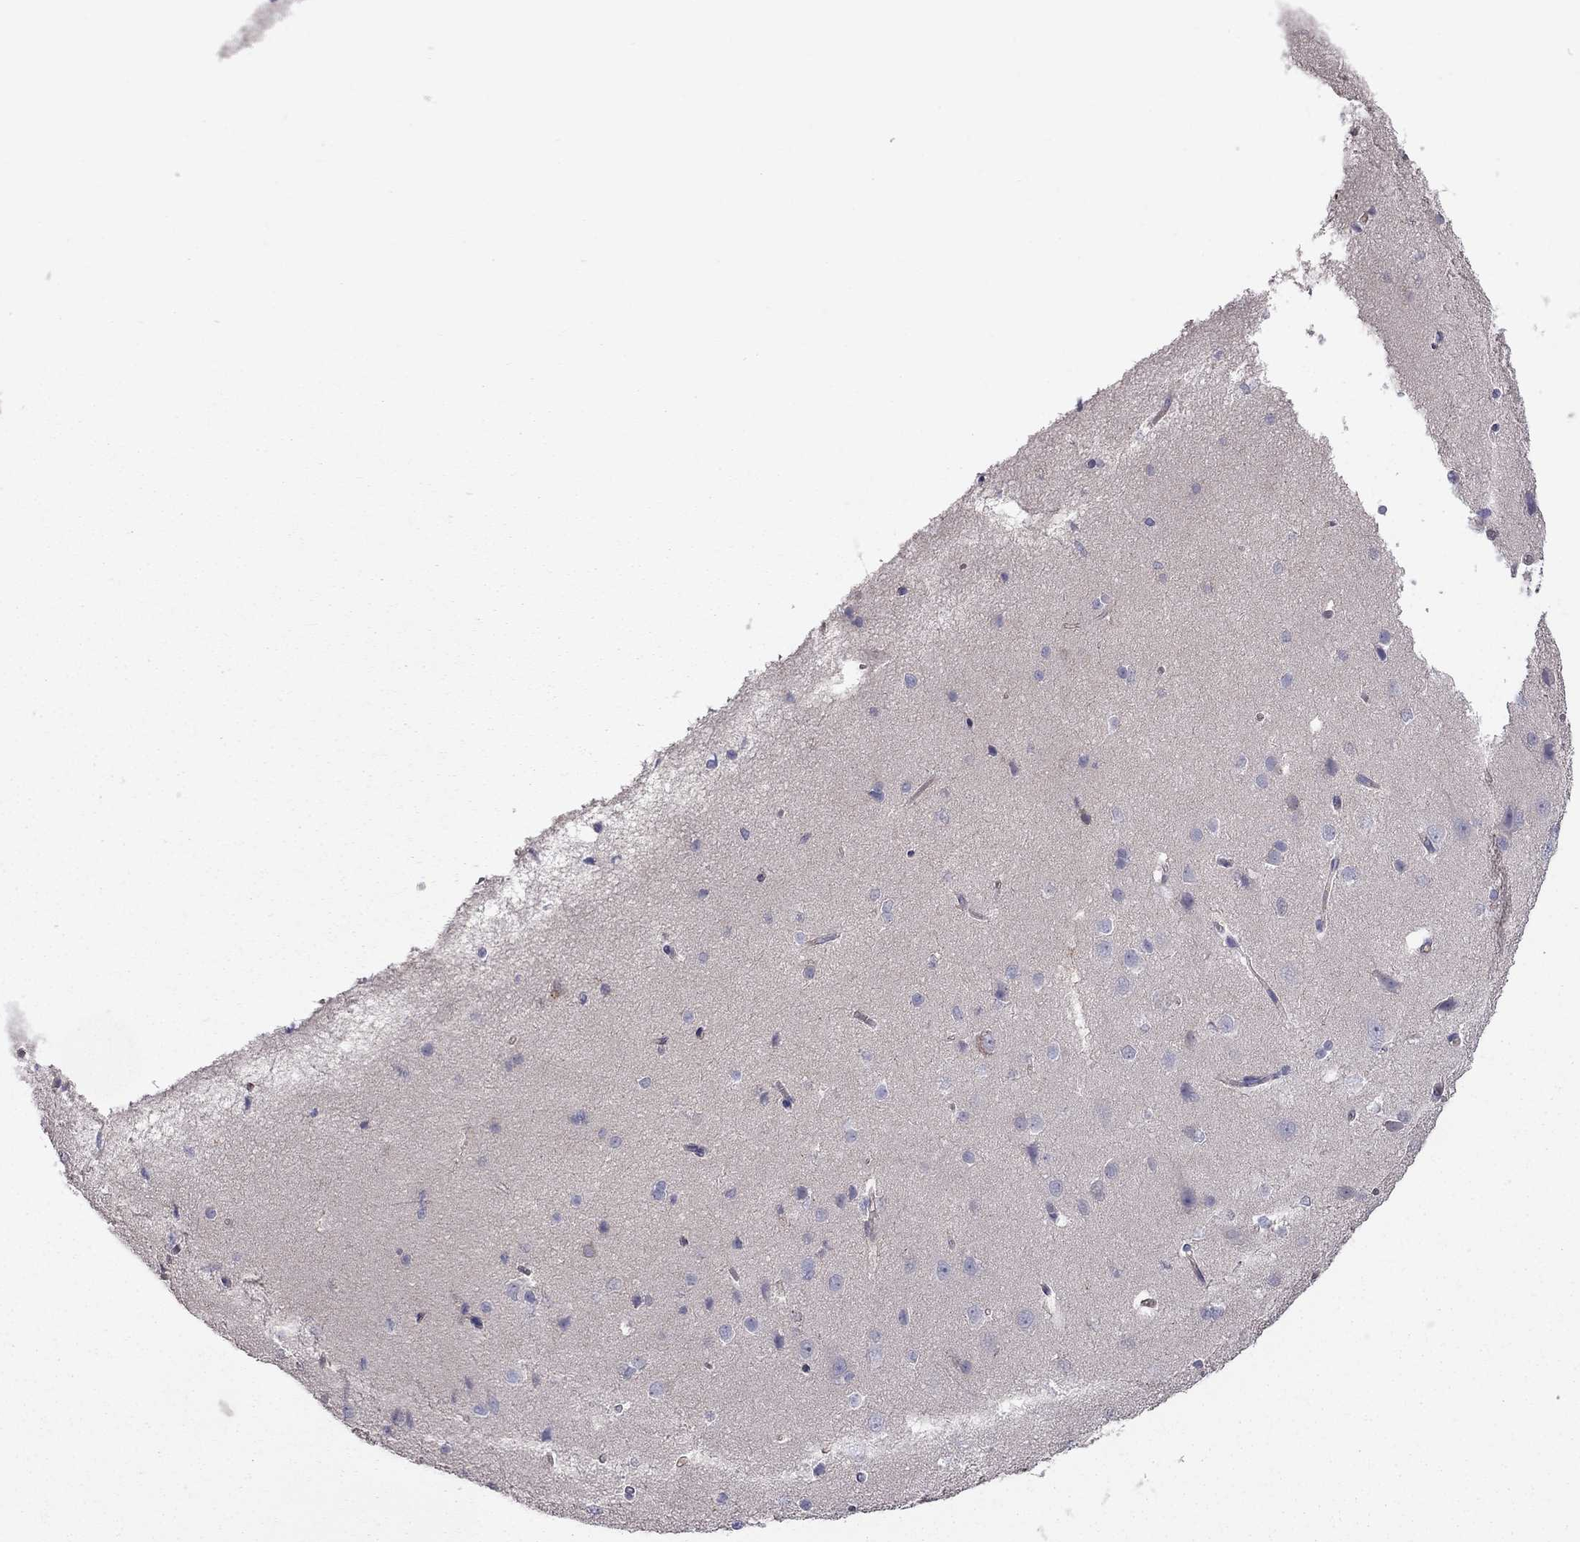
{"staining": {"intensity": "negative", "quantity": "none", "location": "none"}, "tissue": "cerebral cortex", "cell_type": "Endothelial cells", "image_type": "normal", "snomed": [{"axis": "morphology", "description": "Normal tissue, NOS"}, {"axis": "topography", "description": "Cerebral cortex"}], "caption": "Immunohistochemical staining of benign human cerebral cortex demonstrates no significant expression in endothelial cells. (Stains: DAB (3,3'-diaminobenzidine) IHC with hematoxylin counter stain, Microscopy: brightfield microscopy at high magnification).", "gene": "EIF4E3", "patient": {"sex": "male", "age": 37}}